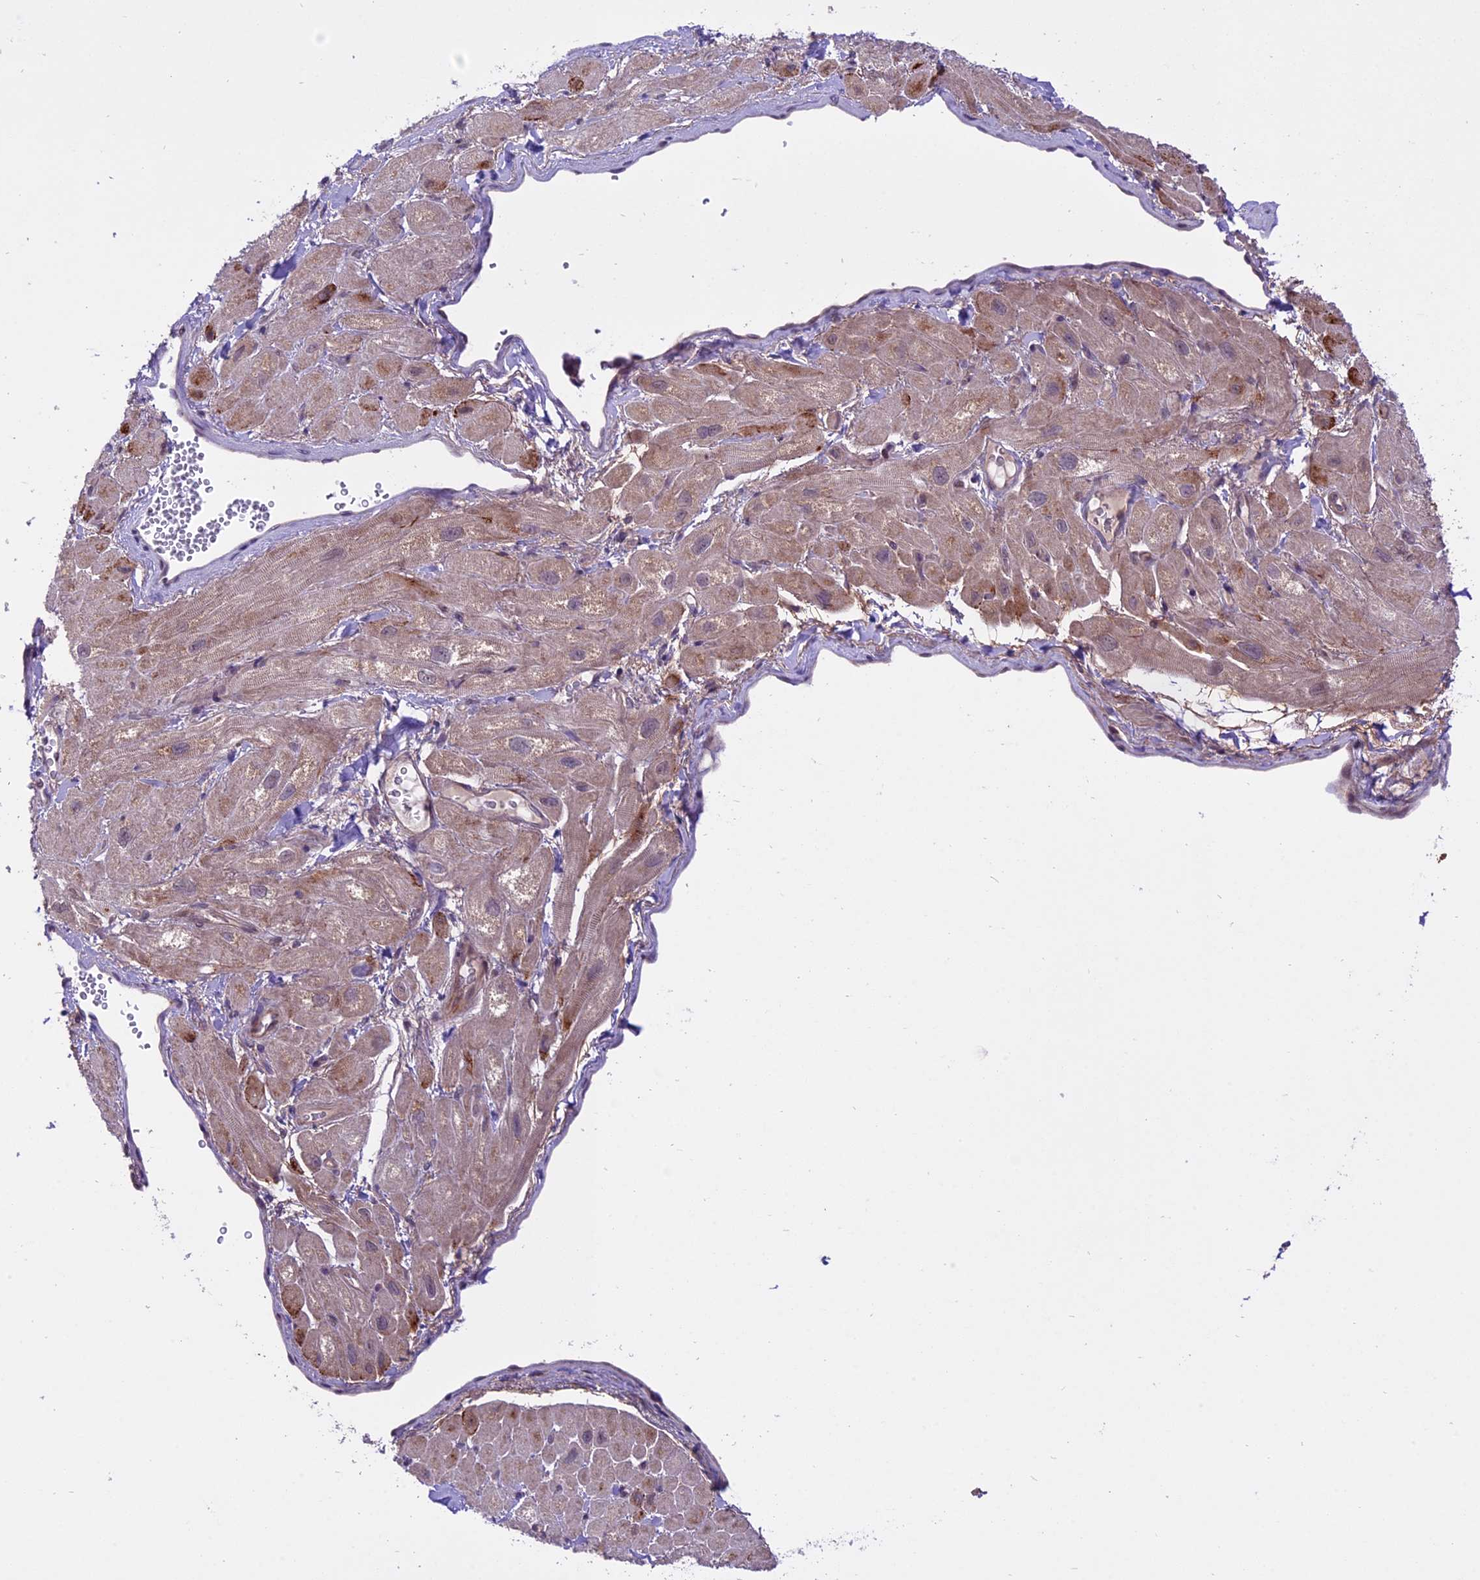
{"staining": {"intensity": "weak", "quantity": "25%-75%", "location": "cytoplasmic/membranous"}, "tissue": "heart muscle", "cell_type": "Cardiomyocytes", "image_type": "normal", "snomed": [{"axis": "morphology", "description": "Normal tissue, NOS"}, {"axis": "topography", "description": "Heart"}], "caption": "Benign heart muscle exhibits weak cytoplasmic/membranous staining in about 25%-75% of cardiomyocytes.", "gene": "SPRED1", "patient": {"sex": "male", "age": 65}}